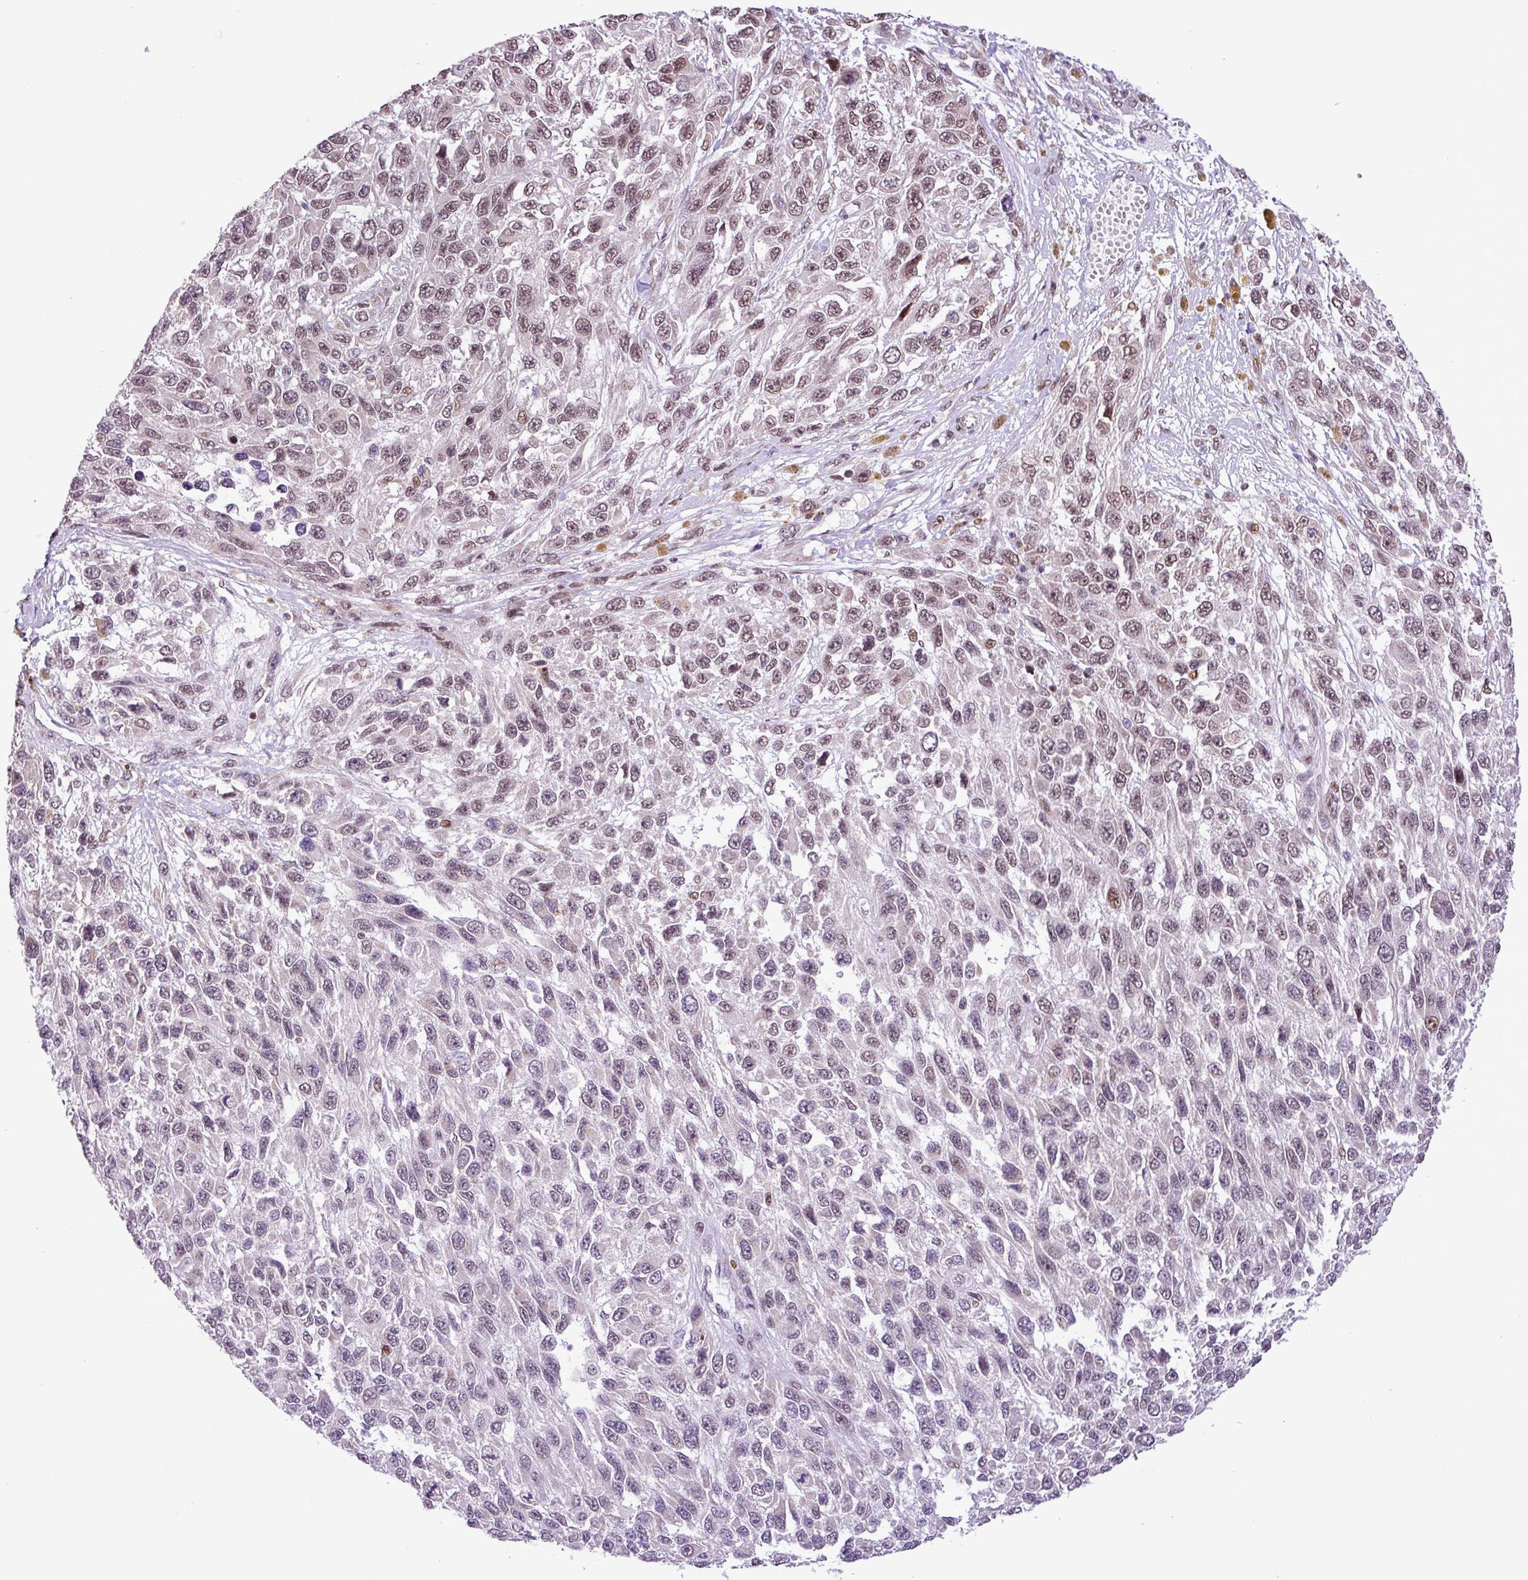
{"staining": {"intensity": "moderate", "quantity": ">75%", "location": "nuclear"}, "tissue": "melanoma", "cell_type": "Tumor cells", "image_type": "cancer", "snomed": [{"axis": "morphology", "description": "Malignant melanoma, NOS"}, {"axis": "topography", "description": "Skin"}], "caption": "High-magnification brightfield microscopy of malignant melanoma stained with DAB (brown) and counterstained with hematoxylin (blue). tumor cells exhibit moderate nuclear expression is identified in about>75% of cells.", "gene": "ZNF354A", "patient": {"sex": "female", "age": 96}}